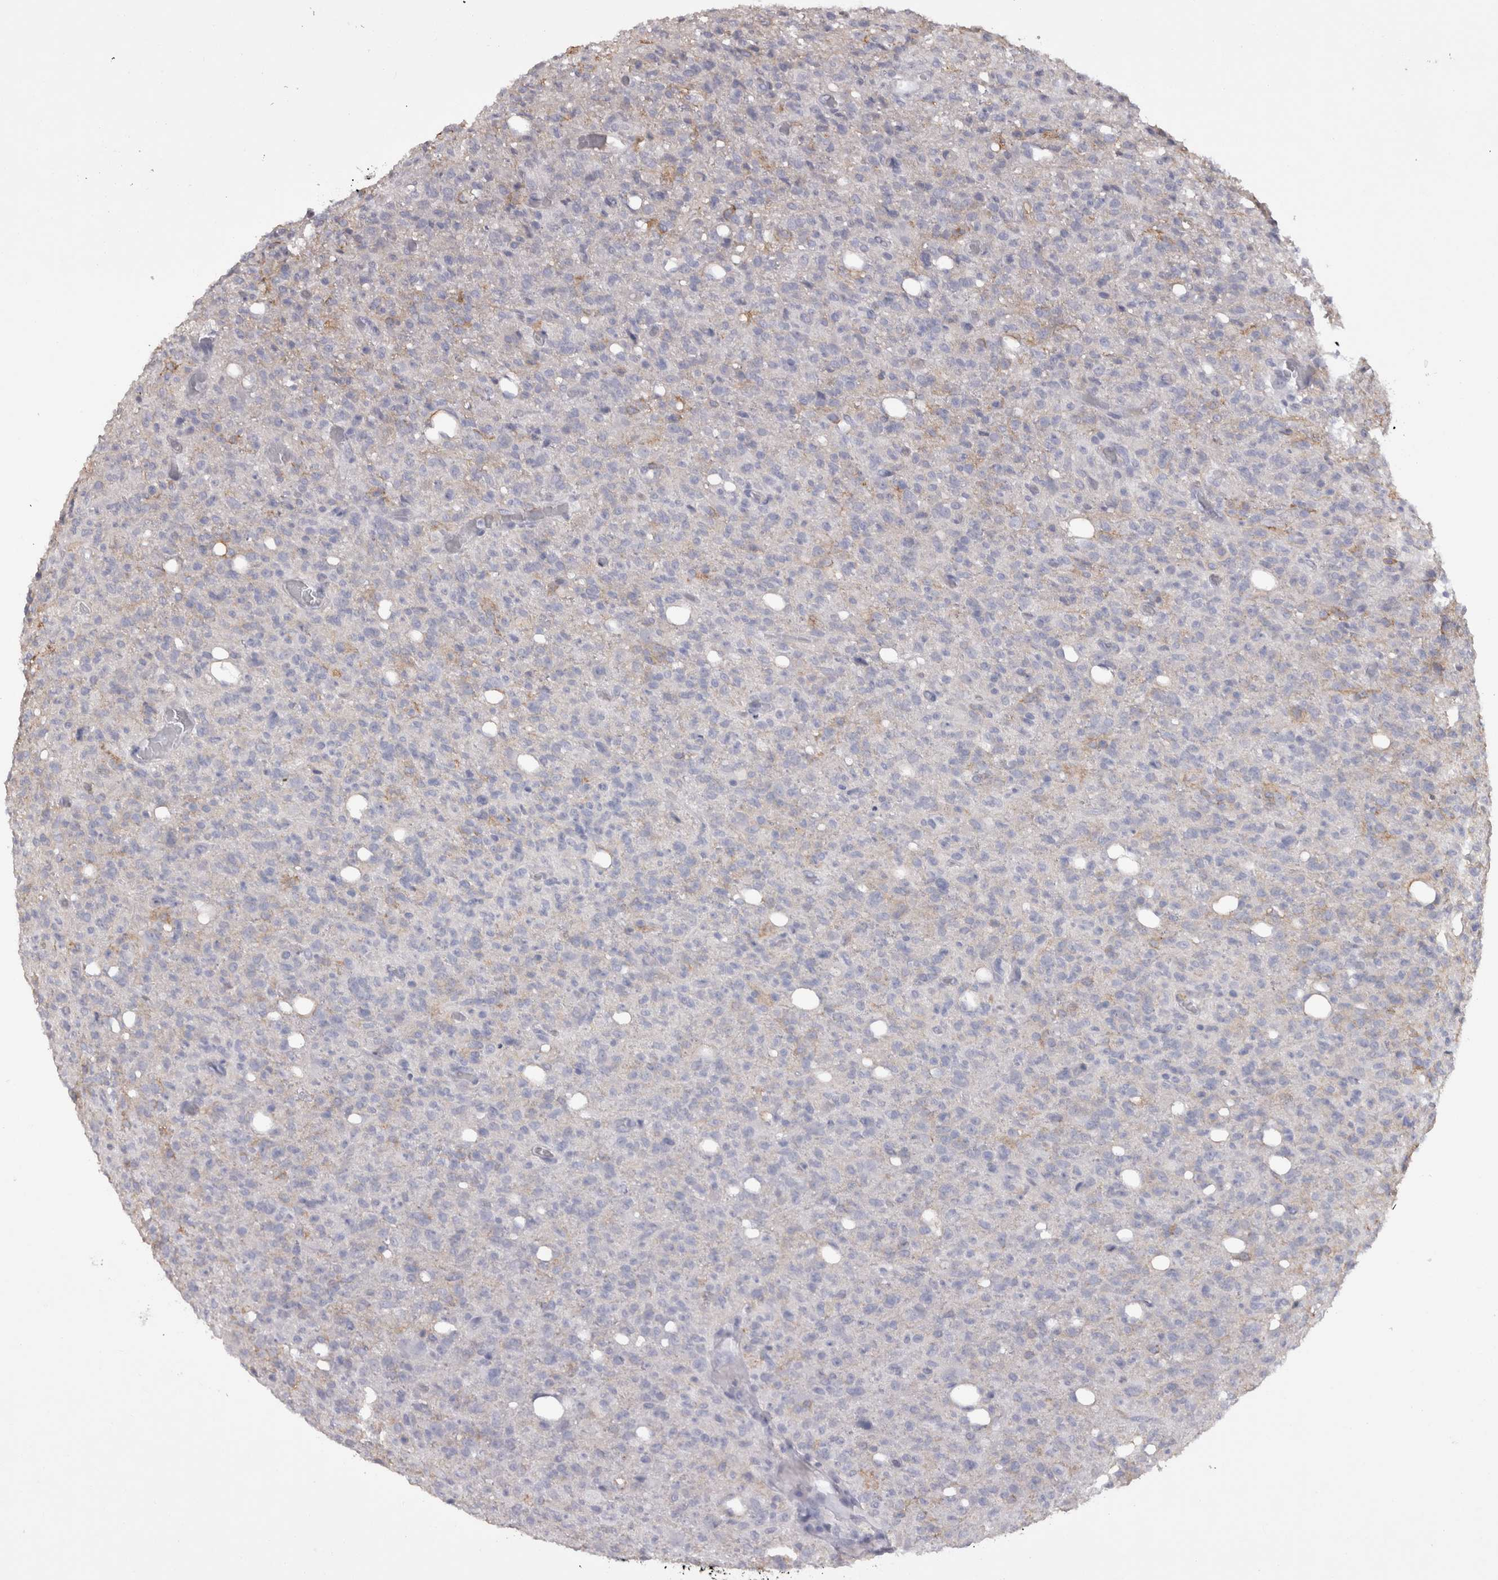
{"staining": {"intensity": "negative", "quantity": "none", "location": "none"}, "tissue": "glioma", "cell_type": "Tumor cells", "image_type": "cancer", "snomed": [{"axis": "morphology", "description": "Glioma, malignant, High grade"}, {"axis": "topography", "description": "Brain"}], "caption": "Immunohistochemical staining of human glioma reveals no significant positivity in tumor cells.", "gene": "ADAM2", "patient": {"sex": "female", "age": 57}}